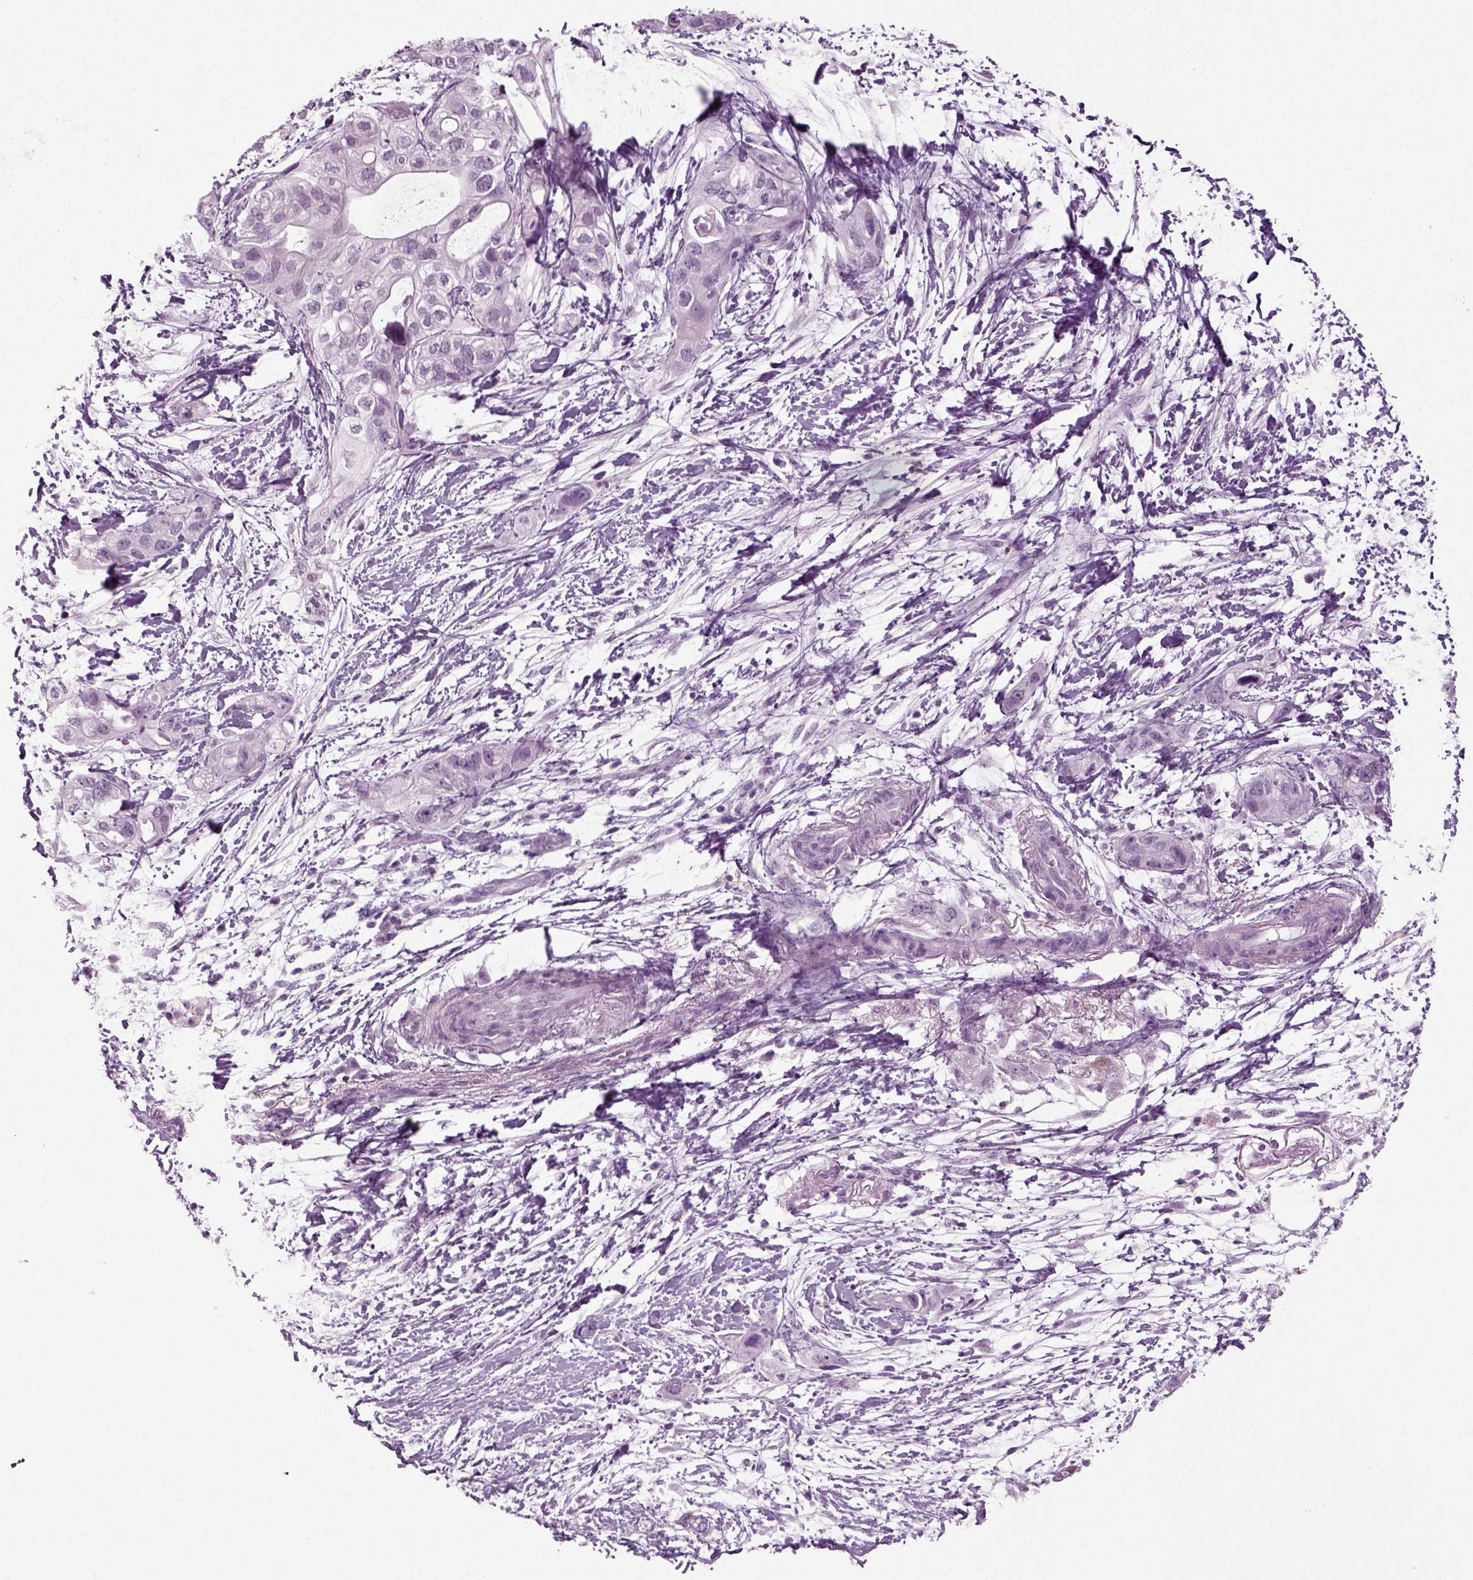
{"staining": {"intensity": "negative", "quantity": "none", "location": "none"}, "tissue": "pancreatic cancer", "cell_type": "Tumor cells", "image_type": "cancer", "snomed": [{"axis": "morphology", "description": "Adenocarcinoma, NOS"}, {"axis": "topography", "description": "Pancreas"}], "caption": "Immunohistochemistry (IHC) image of neoplastic tissue: pancreatic adenocarcinoma stained with DAB displays no significant protein staining in tumor cells.", "gene": "ZC2HC1C", "patient": {"sex": "female", "age": 72}}